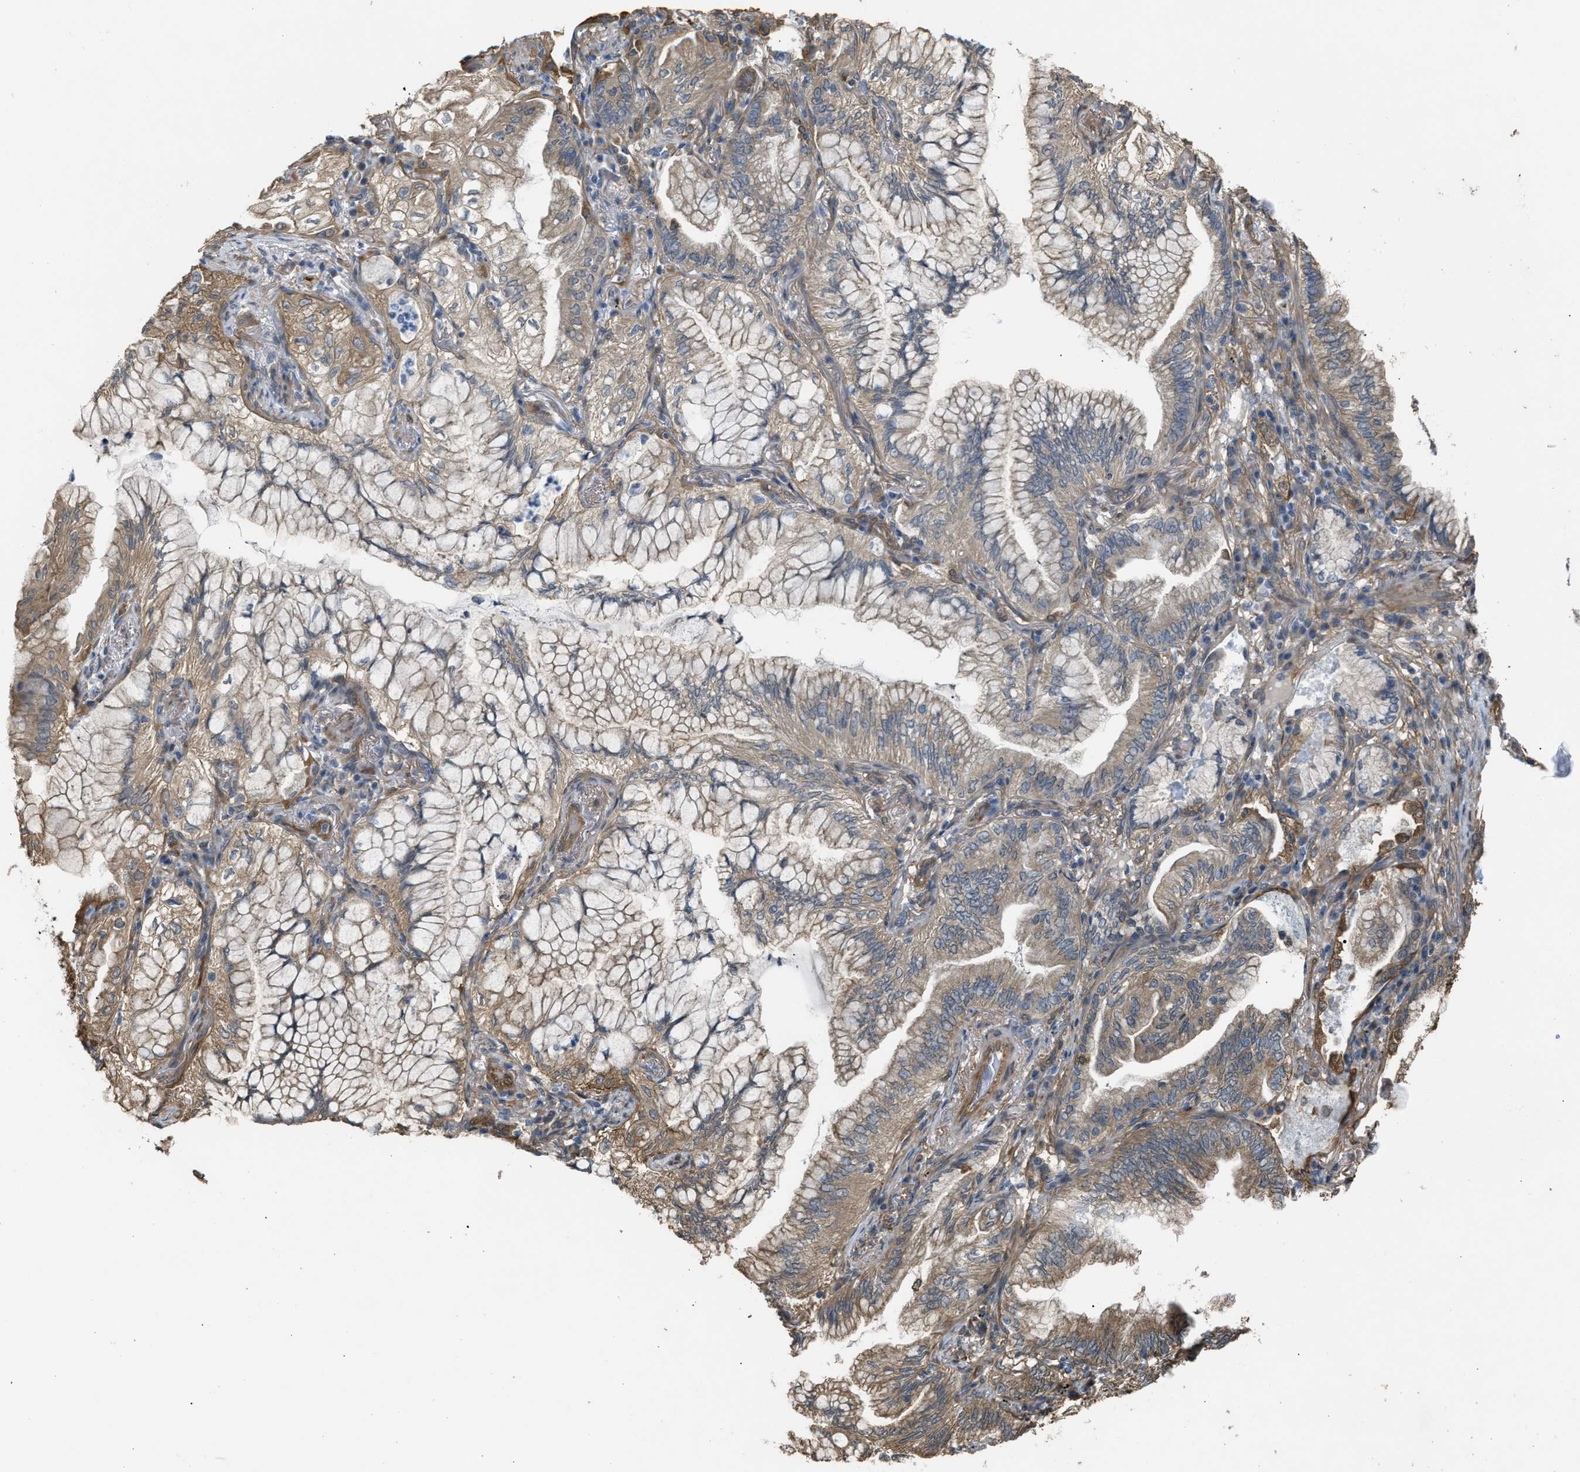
{"staining": {"intensity": "weak", "quantity": ">75%", "location": "cytoplasmic/membranous"}, "tissue": "lung cancer", "cell_type": "Tumor cells", "image_type": "cancer", "snomed": [{"axis": "morphology", "description": "Adenocarcinoma, NOS"}, {"axis": "topography", "description": "Lung"}], "caption": "Human lung cancer (adenocarcinoma) stained with a brown dye reveals weak cytoplasmic/membranous positive expression in approximately >75% of tumor cells.", "gene": "BAG3", "patient": {"sex": "female", "age": 70}}